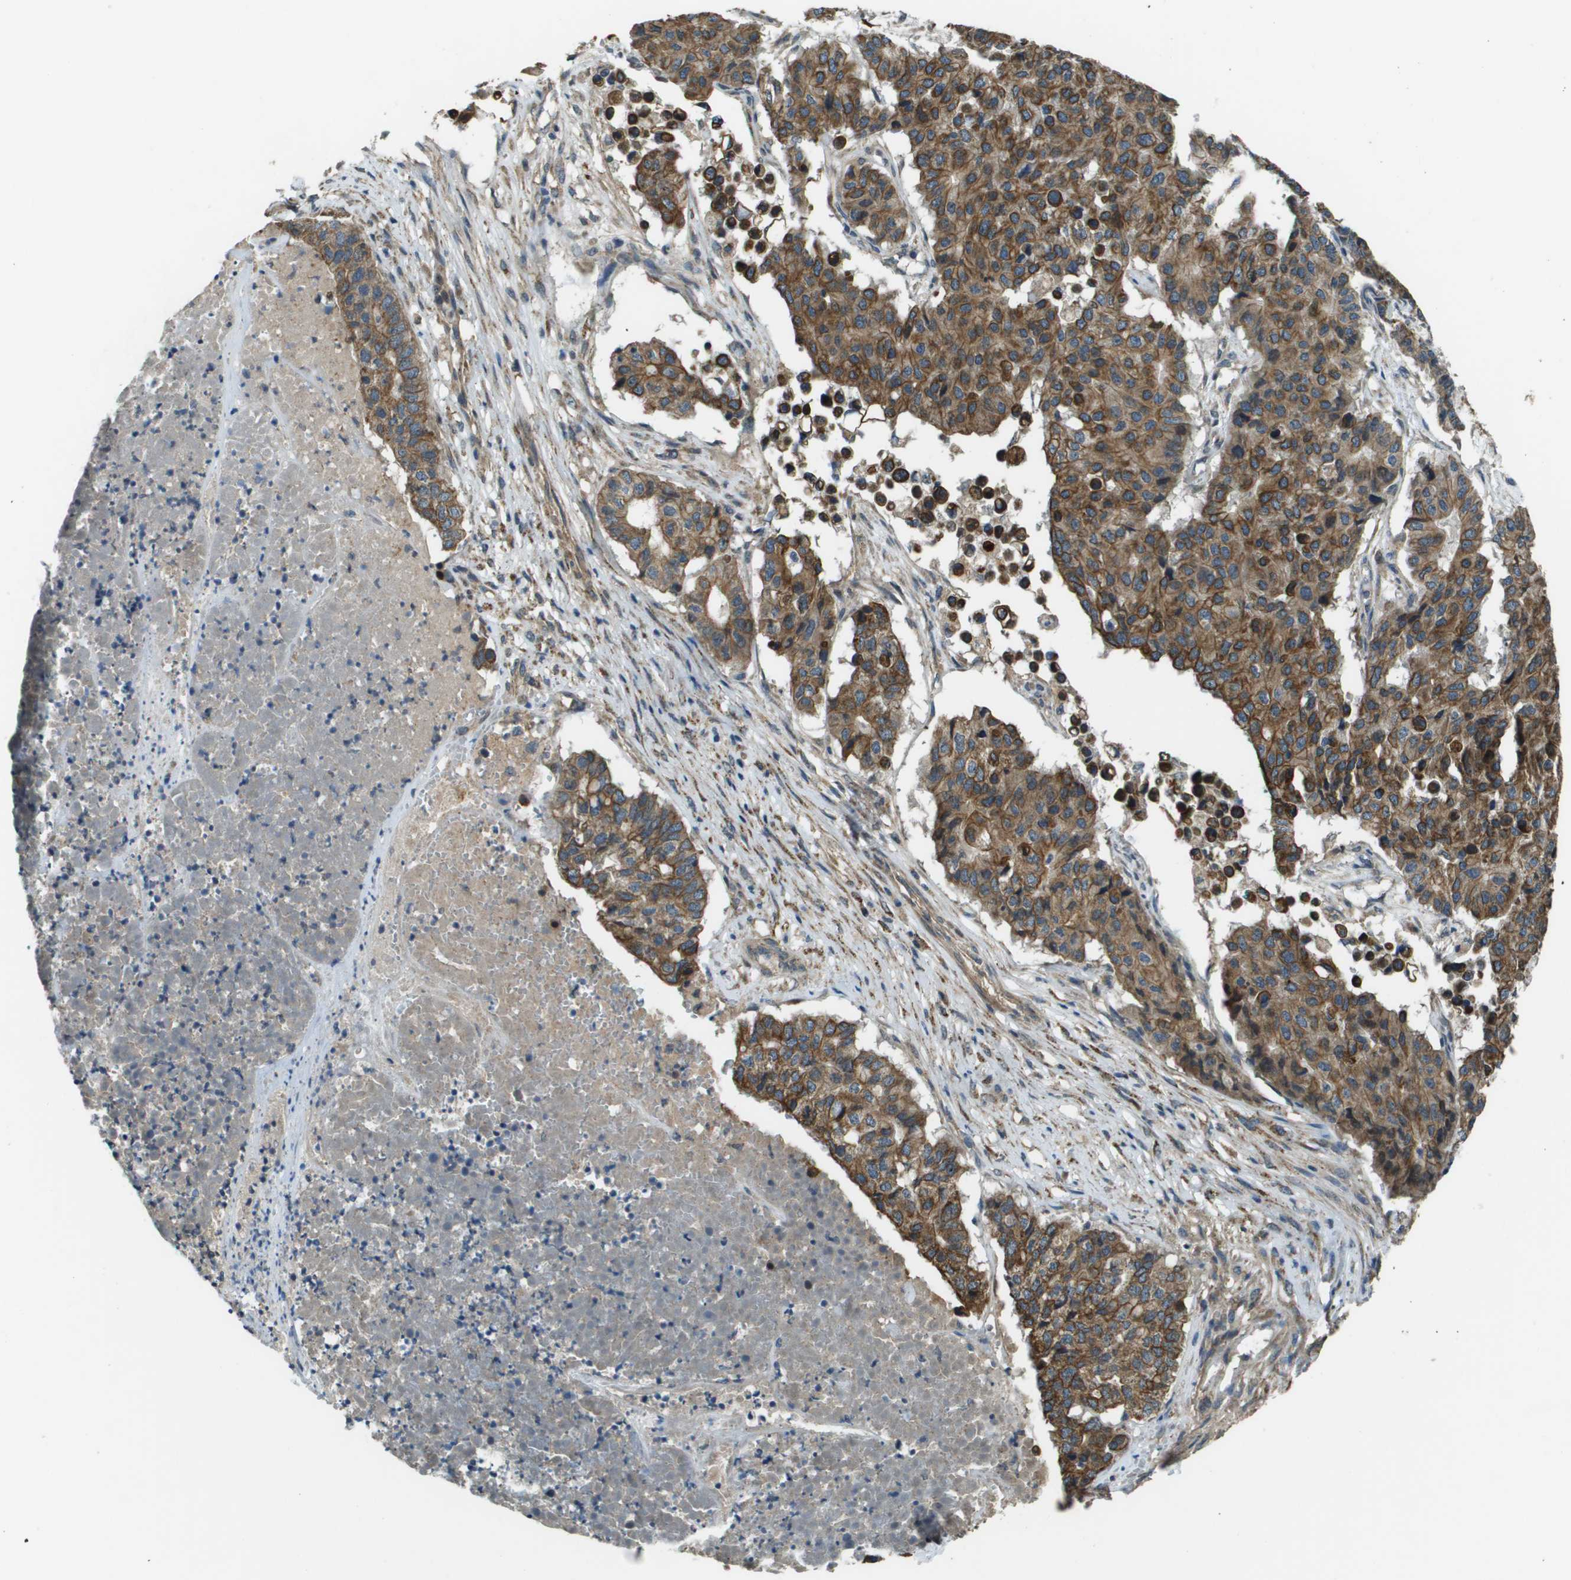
{"staining": {"intensity": "moderate", "quantity": ">75%", "location": "cytoplasmic/membranous"}, "tissue": "pancreatic cancer", "cell_type": "Tumor cells", "image_type": "cancer", "snomed": [{"axis": "morphology", "description": "Adenocarcinoma, NOS"}, {"axis": "topography", "description": "Pancreas"}], "caption": "Immunohistochemical staining of adenocarcinoma (pancreatic) displays moderate cytoplasmic/membranous protein staining in about >75% of tumor cells.", "gene": "CDKN2C", "patient": {"sex": "male", "age": 50}}